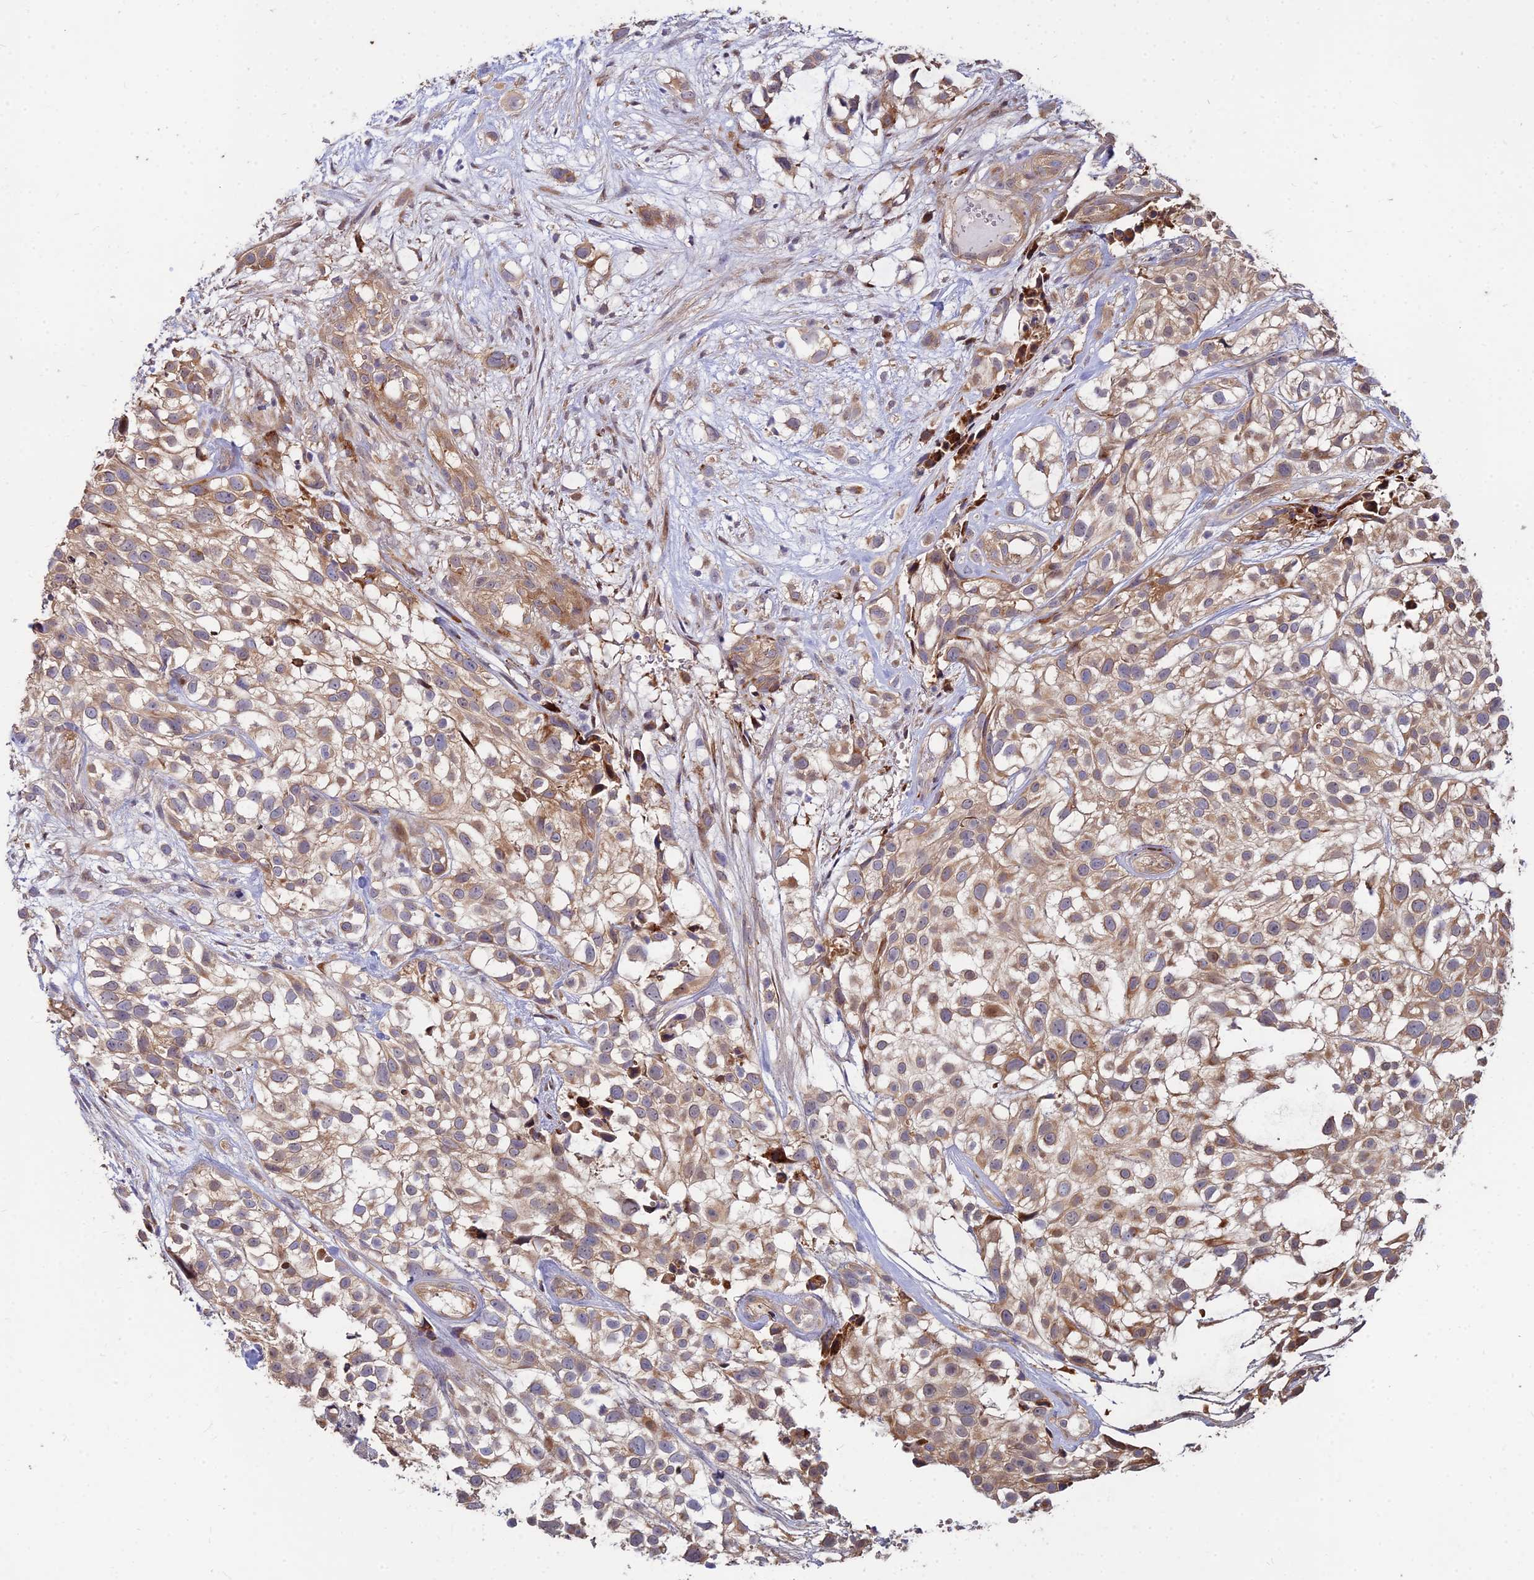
{"staining": {"intensity": "moderate", "quantity": ">75%", "location": "cytoplasmic/membranous"}, "tissue": "urothelial cancer", "cell_type": "Tumor cells", "image_type": "cancer", "snomed": [{"axis": "morphology", "description": "Urothelial carcinoma, High grade"}, {"axis": "topography", "description": "Urinary bladder"}], "caption": "The immunohistochemical stain shows moderate cytoplasmic/membranous staining in tumor cells of urothelial carcinoma (high-grade) tissue.", "gene": "CCT6B", "patient": {"sex": "male", "age": 56}}